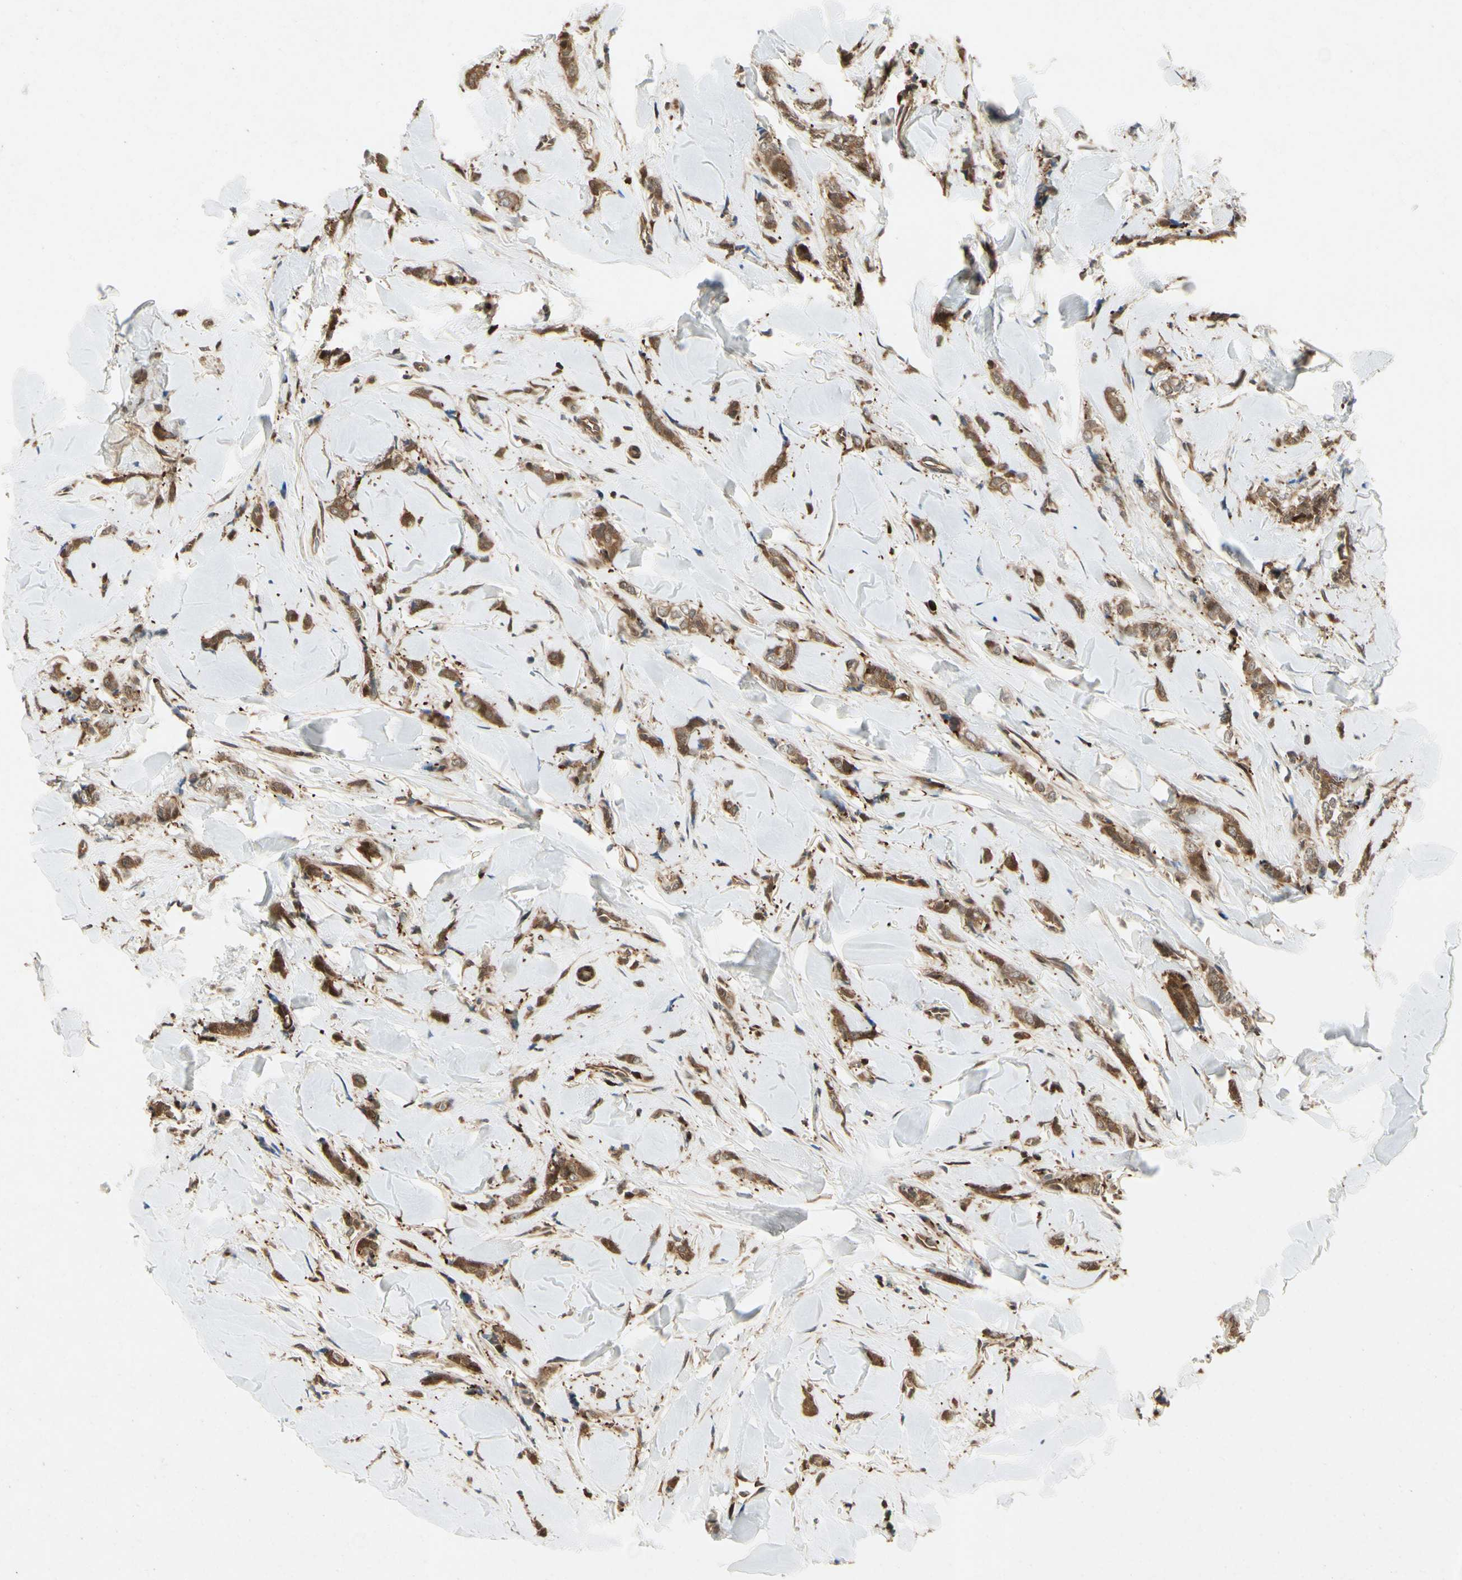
{"staining": {"intensity": "moderate", "quantity": ">75%", "location": "cytoplasmic/membranous"}, "tissue": "breast cancer", "cell_type": "Tumor cells", "image_type": "cancer", "snomed": [{"axis": "morphology", "description": "Lobular carcinoma"}, {"axis": "topography", "description": "Skin"}, {"axis": "topography", "description": "Breast"}], "caption": "Protein analysis of lobular carcinoma (breast) tissue demonstrates moderate cytoplasmic/membranous expression in approximately >75% of tumor cells.", "gene": "YWHAQ", "patient": {"sex": "female", "age": 46}}